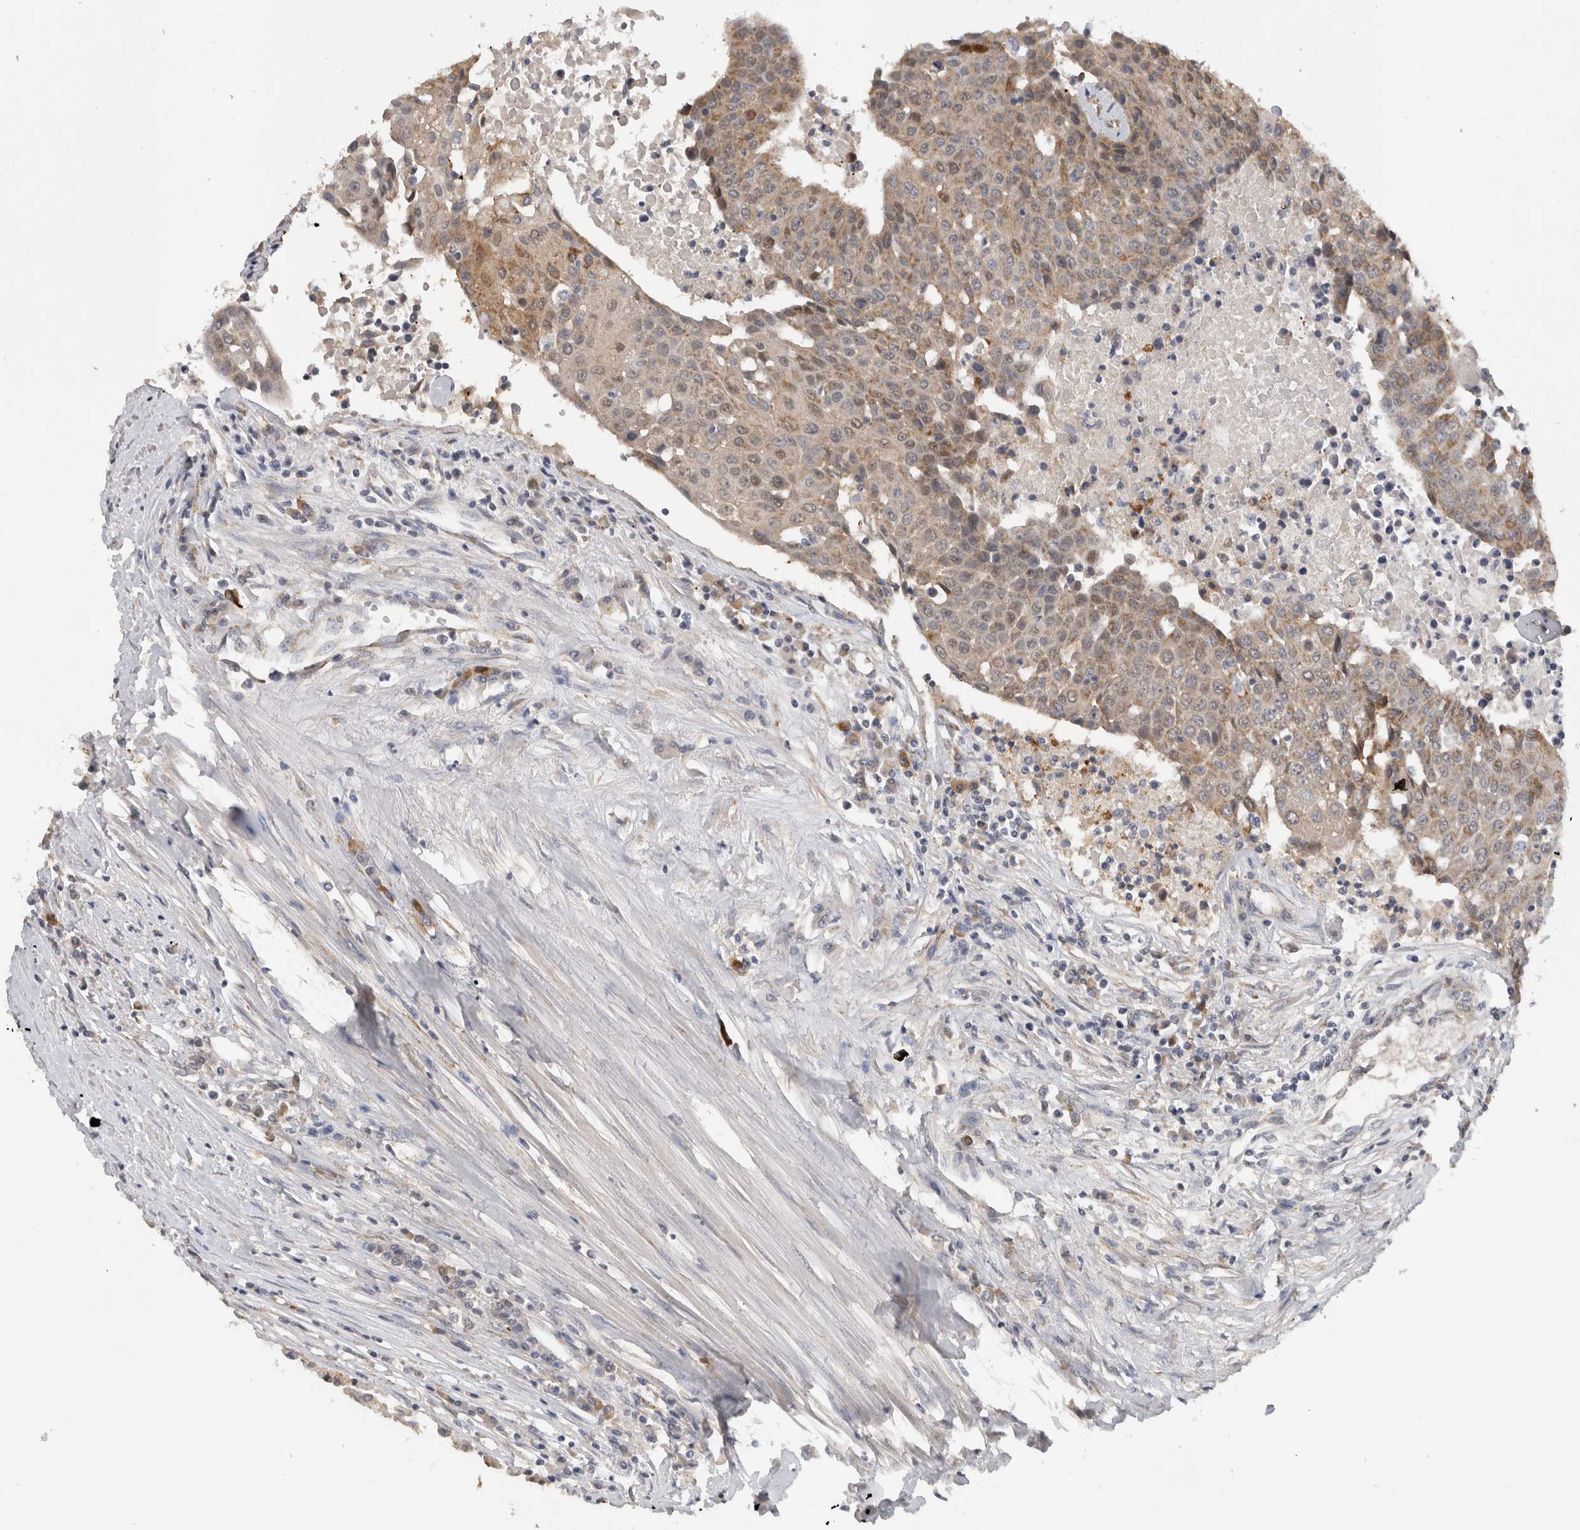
{"staining": {"intensity": "moderate", "quantity": "25%-75%", "location": "cytoplasmic/membranous,nuclear"}, "tissue": "urothelial cancer", "cell_type": "Tumor cells", "image_type": "cancer", "snomed": [{"axis": "morphology", "description": "Urothelial carcinoma, High grade"}, {"axis": "topography", "description": "Urinary bladder"}], "caption": "Urothelial cancer stained with immunohistochemistry (IHC) displays moderate cytoplasmic/membranous and nuclear staining in about 25%-75% of tumor cells.", "gene": "DYRK2", "patient": {"sex": "female", "age": 85}}